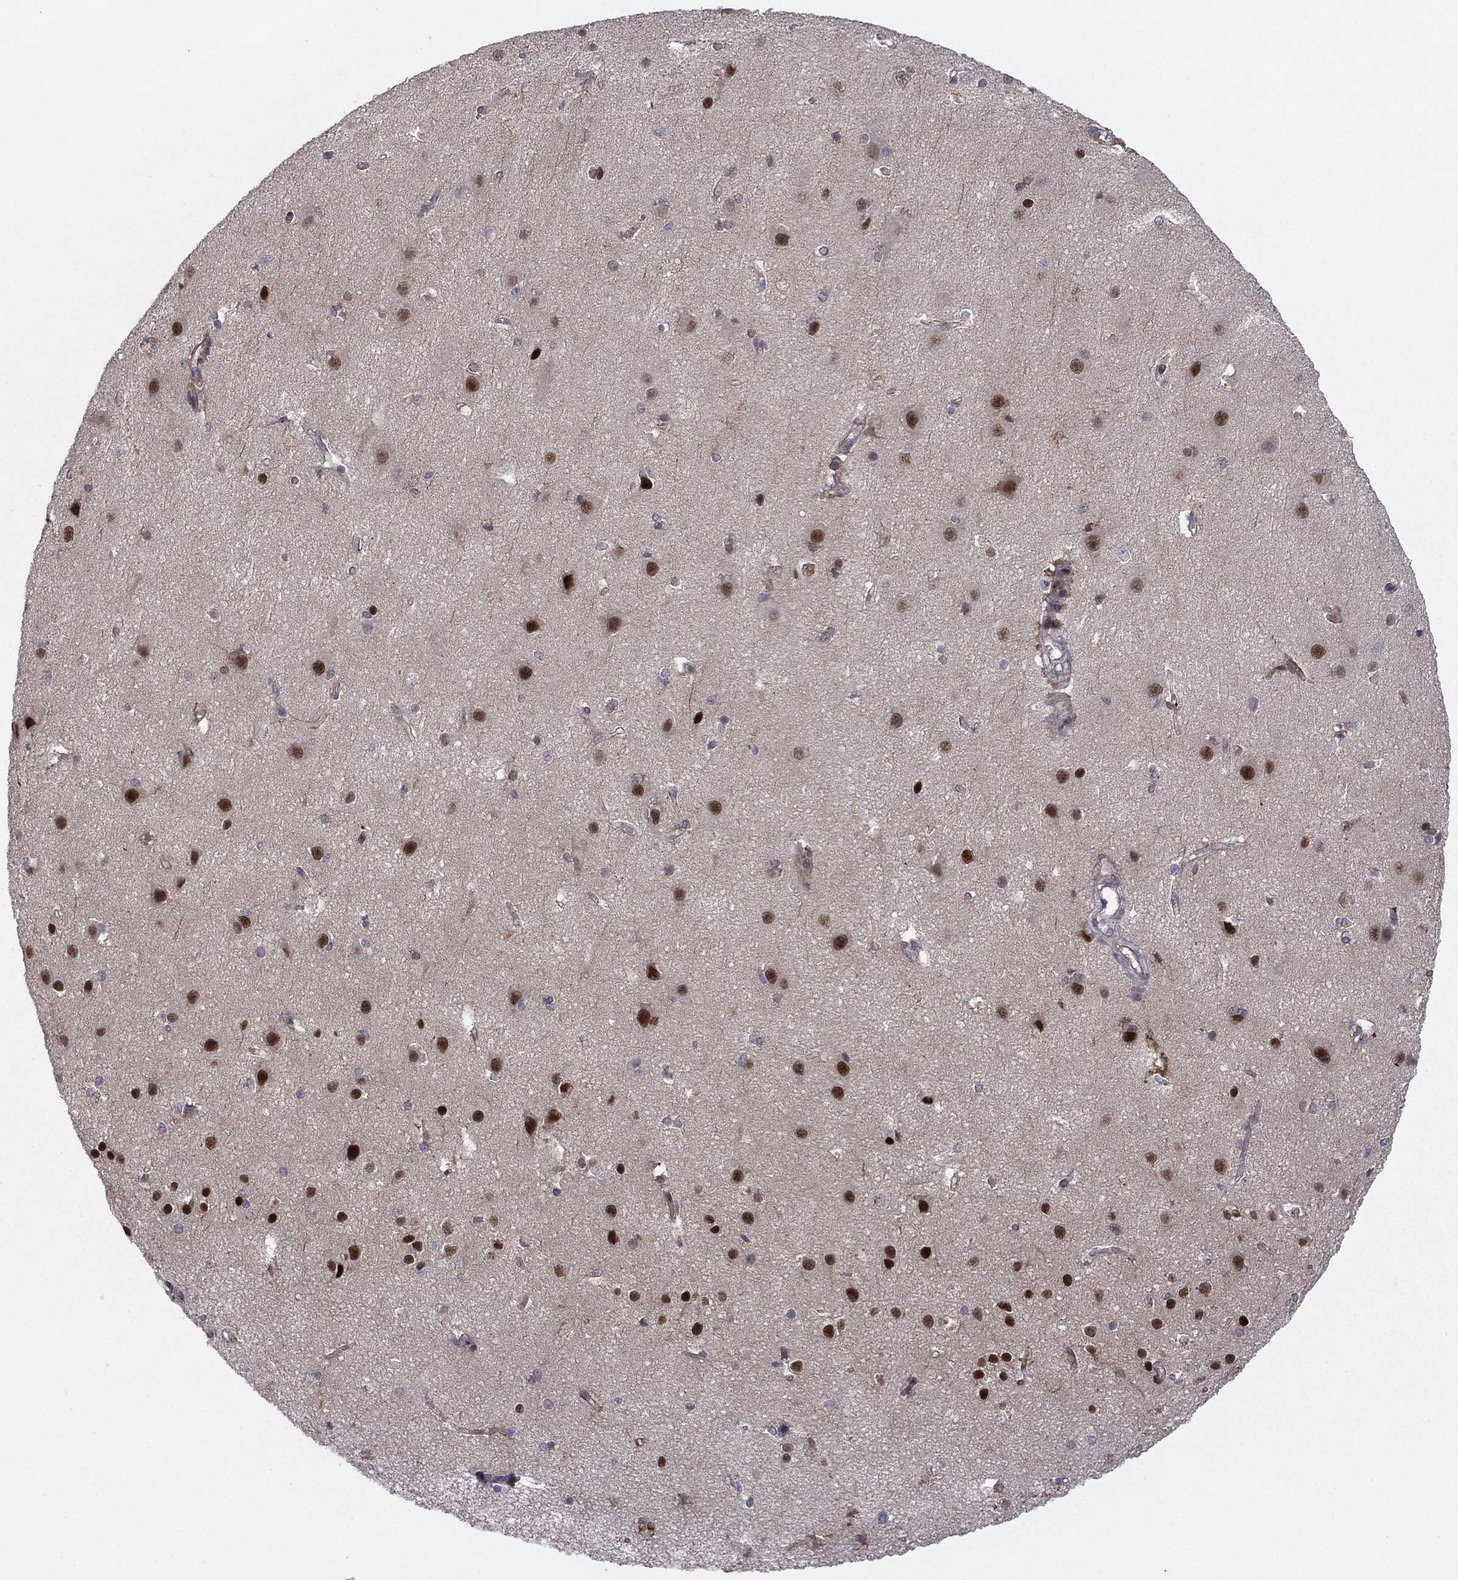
{"staining": {"intensity": "weak", "quantity": "25%-75%", "location": "cytoplasmic/membranous"}, "tissue": "cerebral cortex", "cell_type": "Endothelial cells", "image_type": "normal", "snomed": [{"axis": "morphology", "description": "Normal tissue, NOS"}, {"axis": "topography", "description": "Cerebral cortex"}], "caption": "The micrograph shows staining of unremarkable cerebral cortex, revealing weak cytoplasmic/membranous protein positivity (brown color) within endothelial cells.", "gene": "BCL11A", "patient": {"sex": "male", "age": 37}}